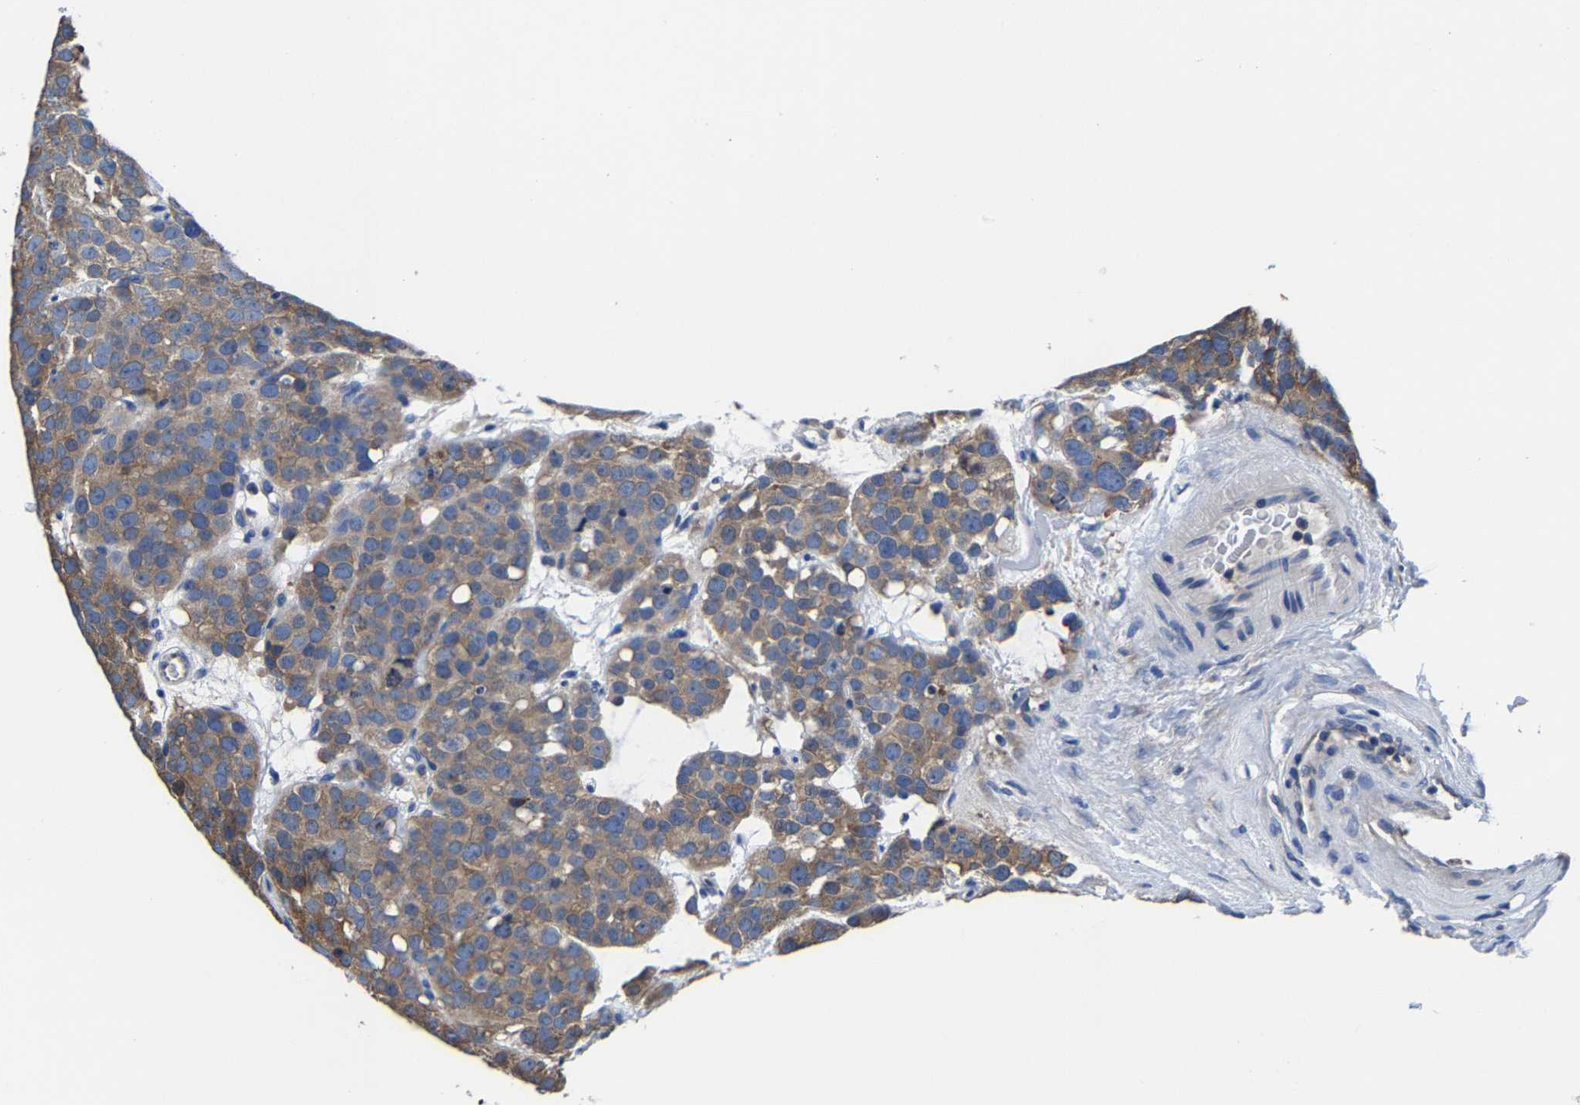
{"staining": {"intensity": "moderate", "quantity": ">75%", "location": "cytoplasmic/membranous"}, "tissue": "testis cancer", "cell_type": "Tumor cells", "image_type": "cancer", "snomed": [{"axis": "morphology", "description": "Seminoma, NOS"}, {"axis": "topography", "description": "Testis"}], "caption": "This photomicrograph demonstrates testis seminoma stained with immunohistochemistry to label a protein in brown. The cytoplasmic/membranous of tumor cells show moderate positivity for the protein. Nuclei are counter-stained blue.", "gene": "SRPK2", "patient": {"sex": "male", "age": 71}}